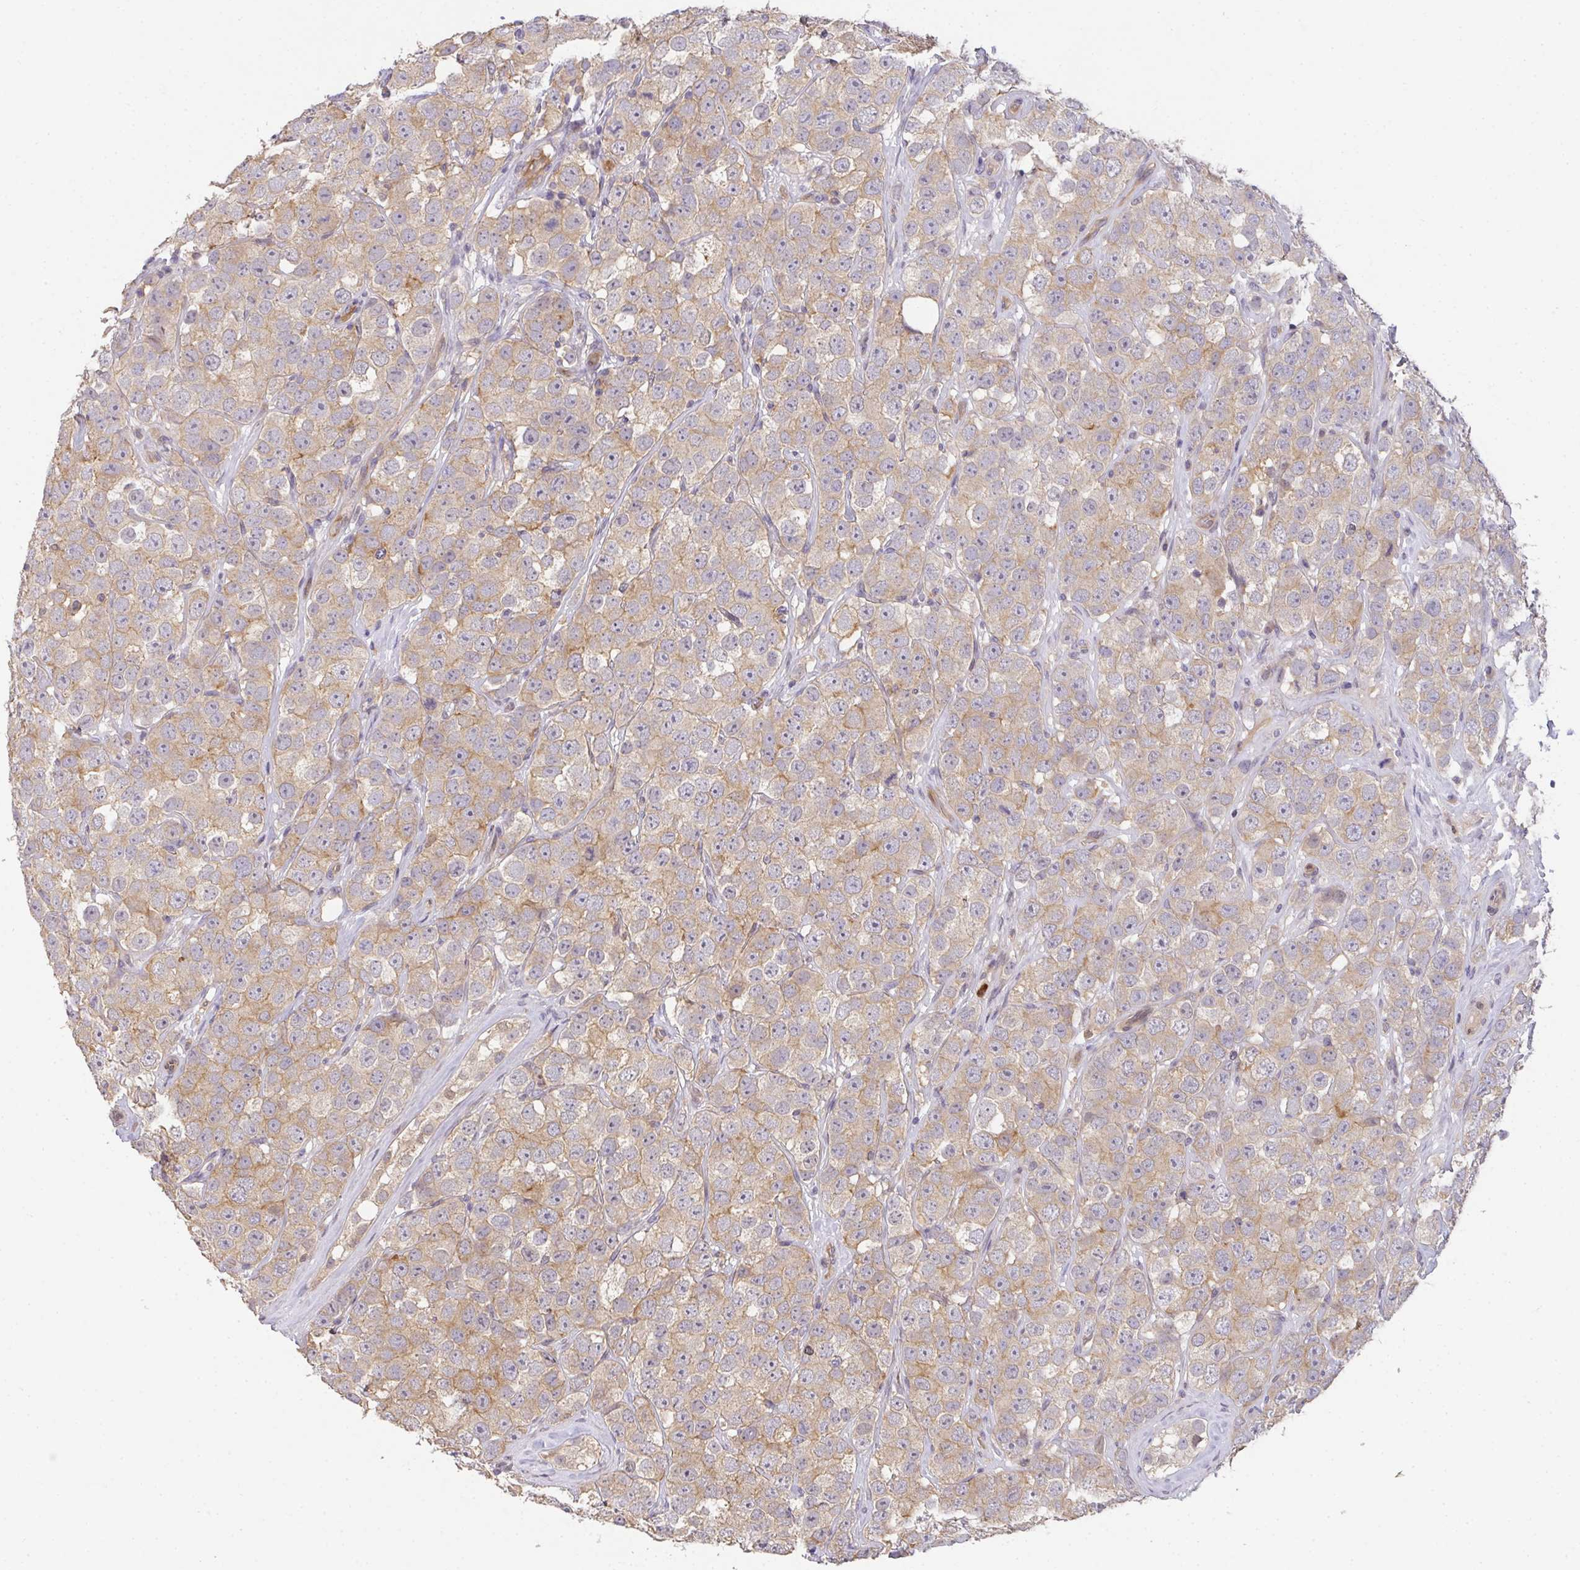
{"staining": {"intensity": "moderate", "quantity": "25%-75%", "location": "cytoplasmic/membranous"}, "tissue": "testis cancer", "cell_type": "Tumor cells", "image_type": "cancer", "snomed": [{"axis": "morphology", "description": "Seminoma, NOS"}, {"axis": "topography", "description": "Testis"}], "caption": "IHC of human seminoma (testis) exhibits medium levels of moderate cytoplasmic/membranous expression in about 25%-75% of tumor cells. (brown staining indicates protein expression, while blue staining denotes nuclei).", "gene": "EEF1AKMT1", "patient": {"sex": "male", "age": 28}}